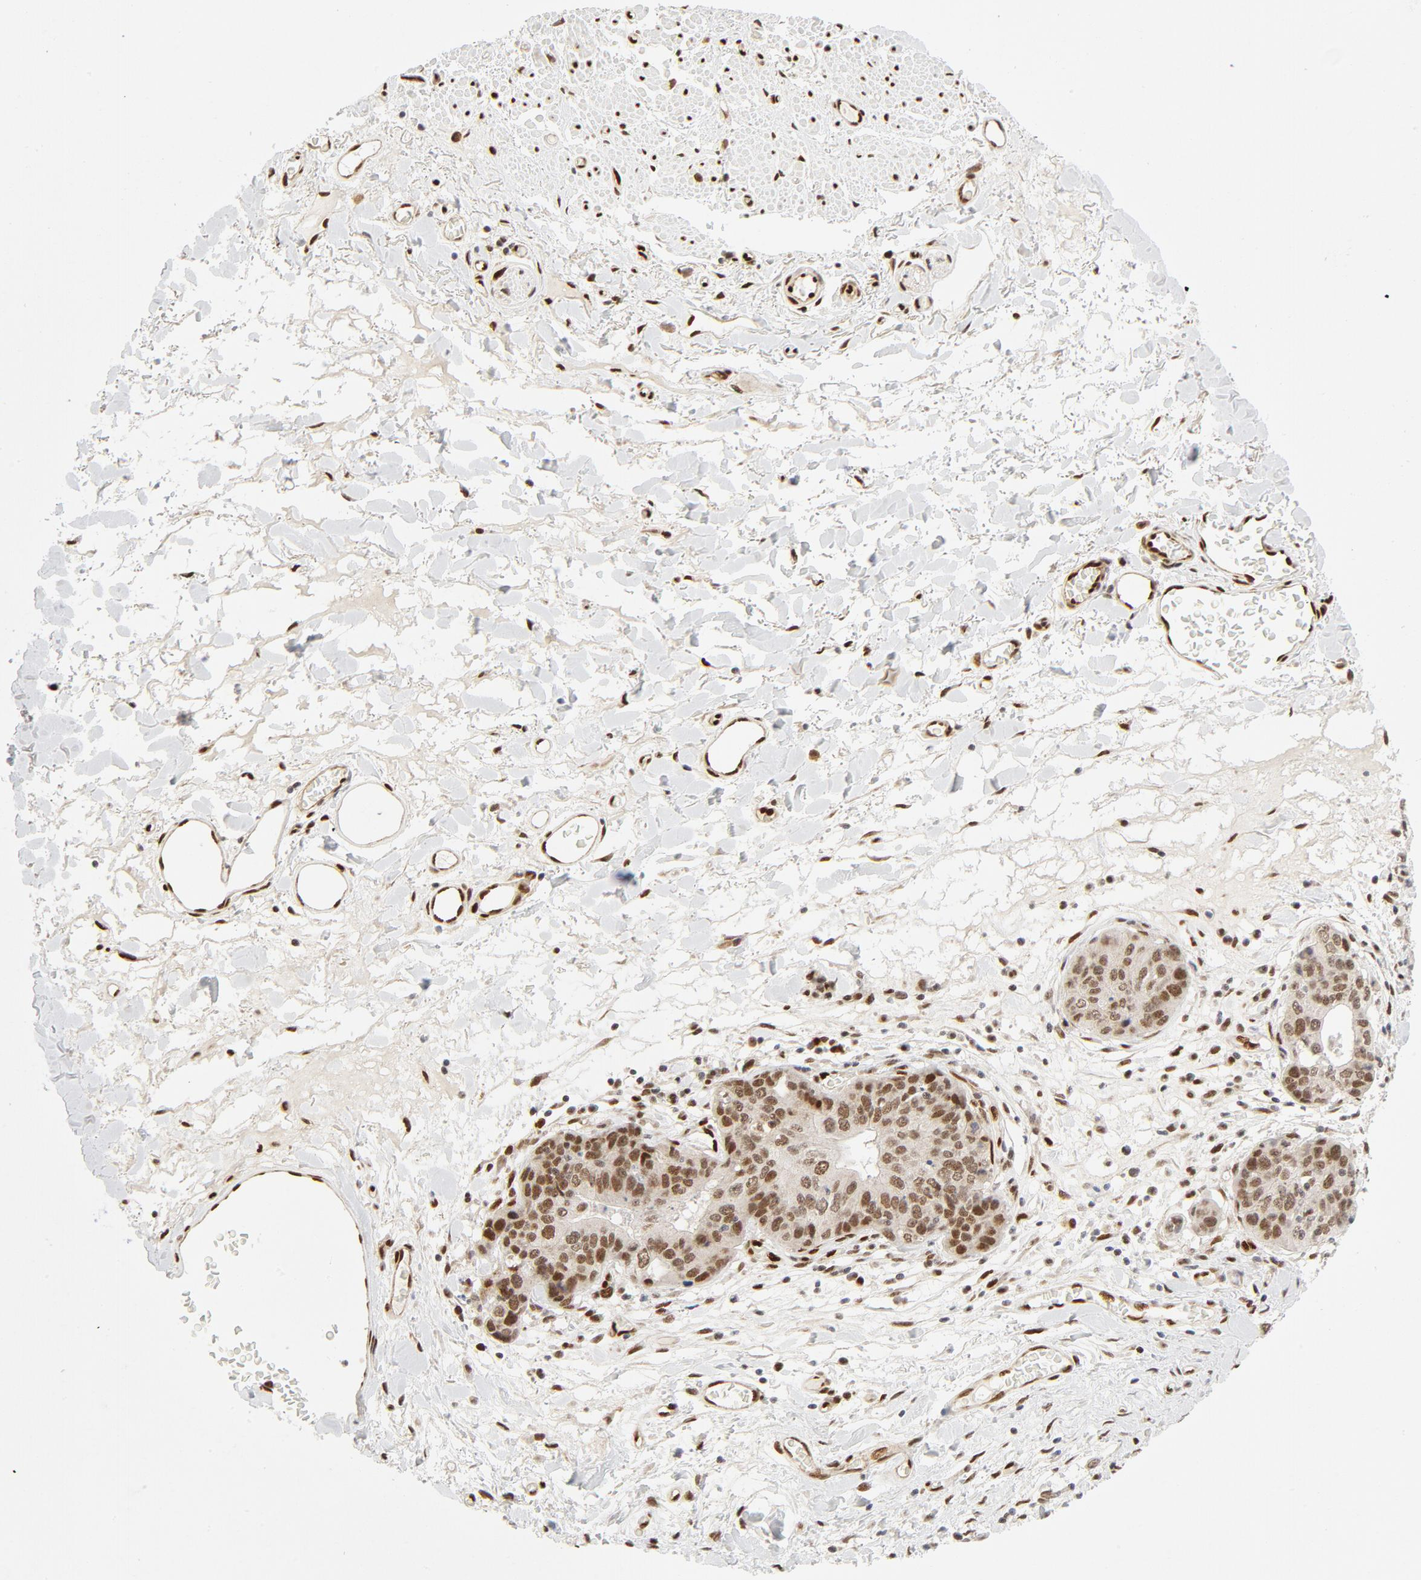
{"staining": {"intensity": "moderate", "quantity": ">75%", "location": "nuclear"}, "tissue": "stomach cancer", "cell_type": "Tumor cells", "image_type": "cancer", "snomed": [{"axis": "morphology", "description": "Adenocarcinoma, NOS"}, {"axis": "topography", "description": "Esophagus"}, {"axis": "topography", "description": "Stomach"}], "caption": "Immunohistochemistry staining of stomach adenocarcinoma, which exhibits medium levels of moderate nuclear positivity in about >75% of tumor cells indicating moderate nuclear protein positivity. The staining was performed using DAB (brown) for protein detection and nuclei were counterstained in hematoxylin (blue).", "gene": "MEF2A", "patient": {"sex": "male", "age": 74}}